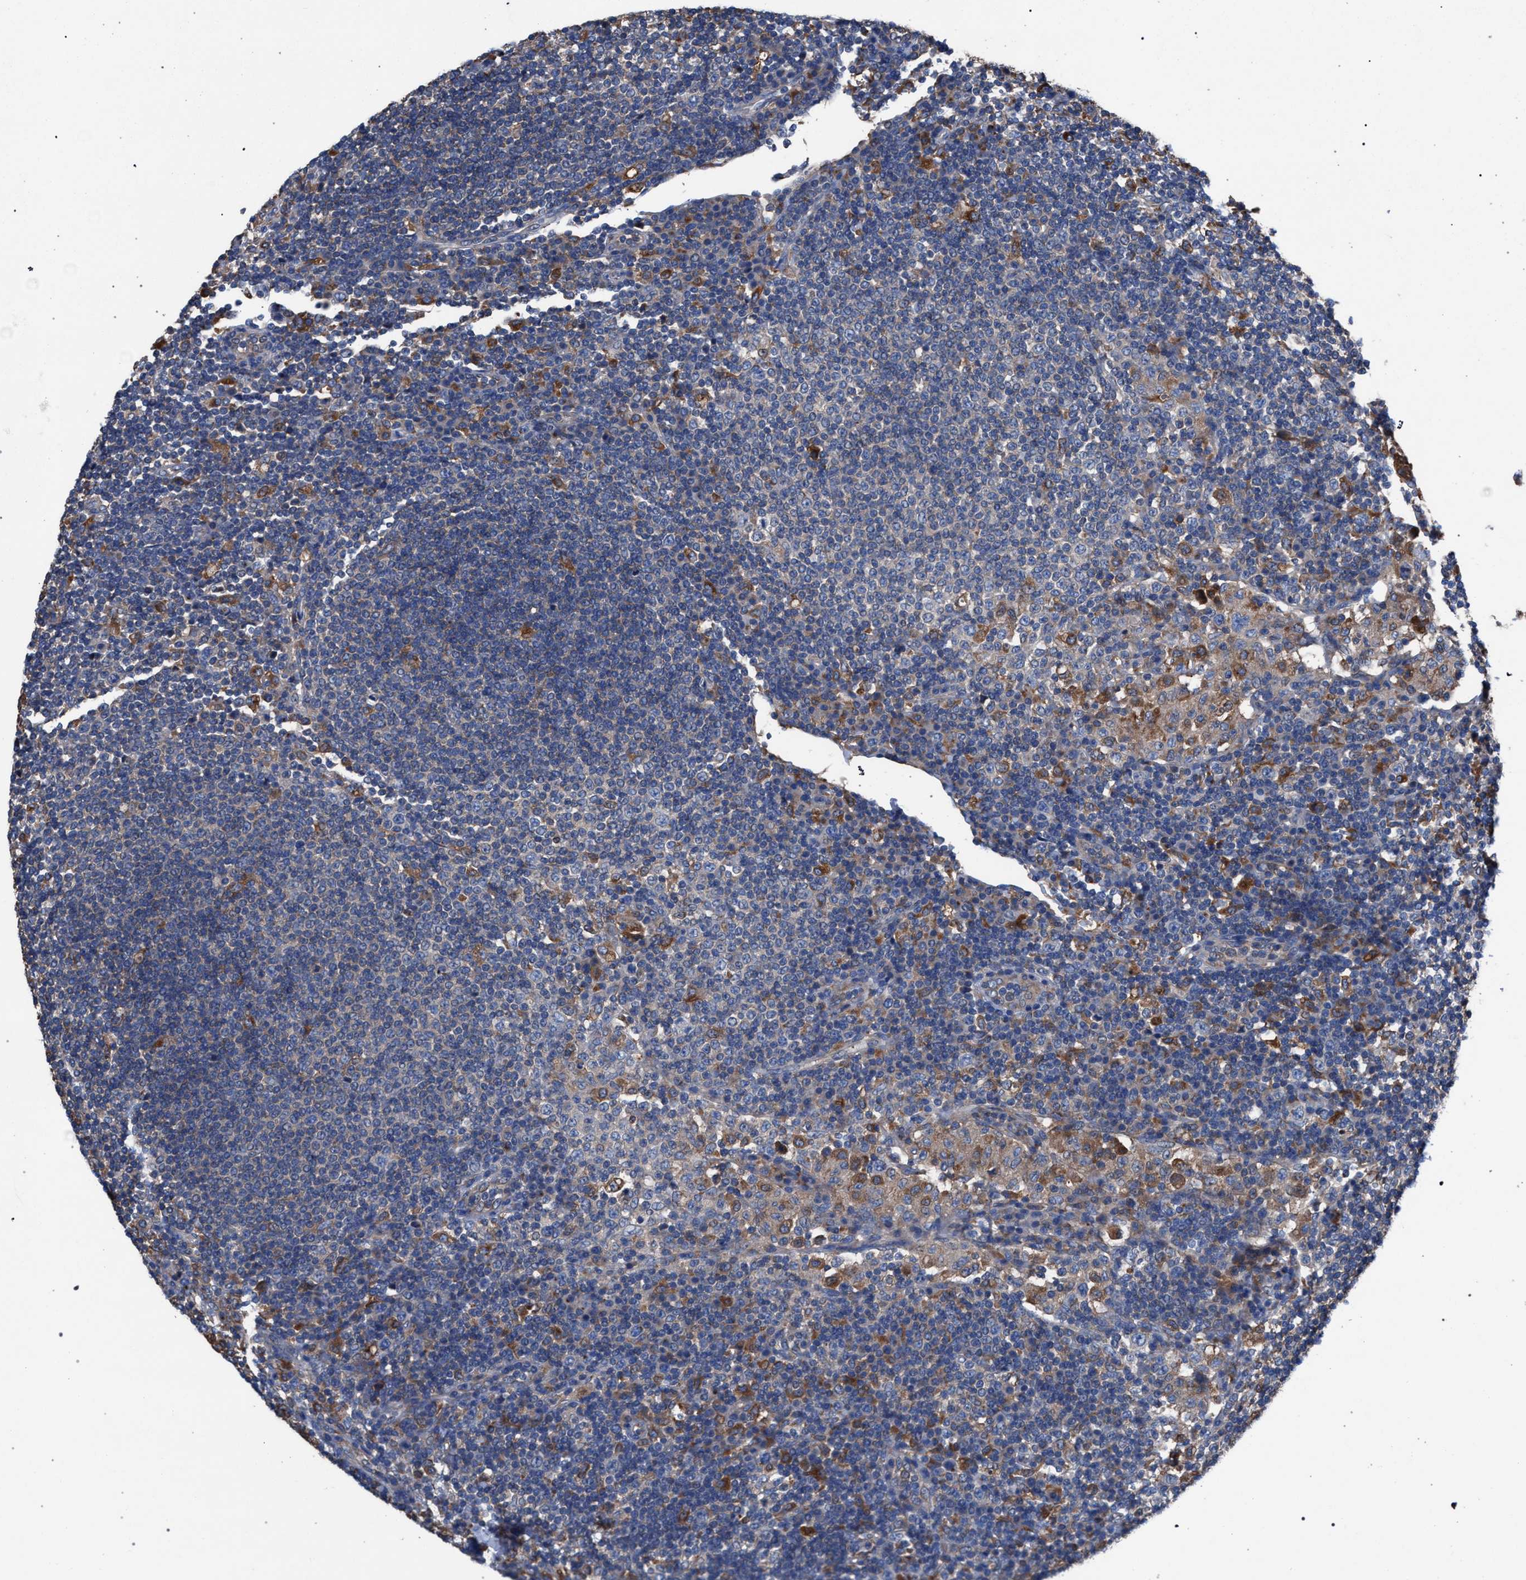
{"staining": {"intensity": "negative", "quantity": "none", "location": "none"}, "tissue": "lymph node", "cell_type": "Germinal center cells", "image_type": "normal", "snomed": [{"axis": "morphology", "description": "Normal tissue, NOS"}, {"axis": "topography", "description": "Lymph node"}], "caption": "Immunohistochemical staining of unremarkable human lymph node reveals no significant expression in germinal center cells.", "gene": "ATP6V0A1", "patient": {"sex": "female", "age": 53}}